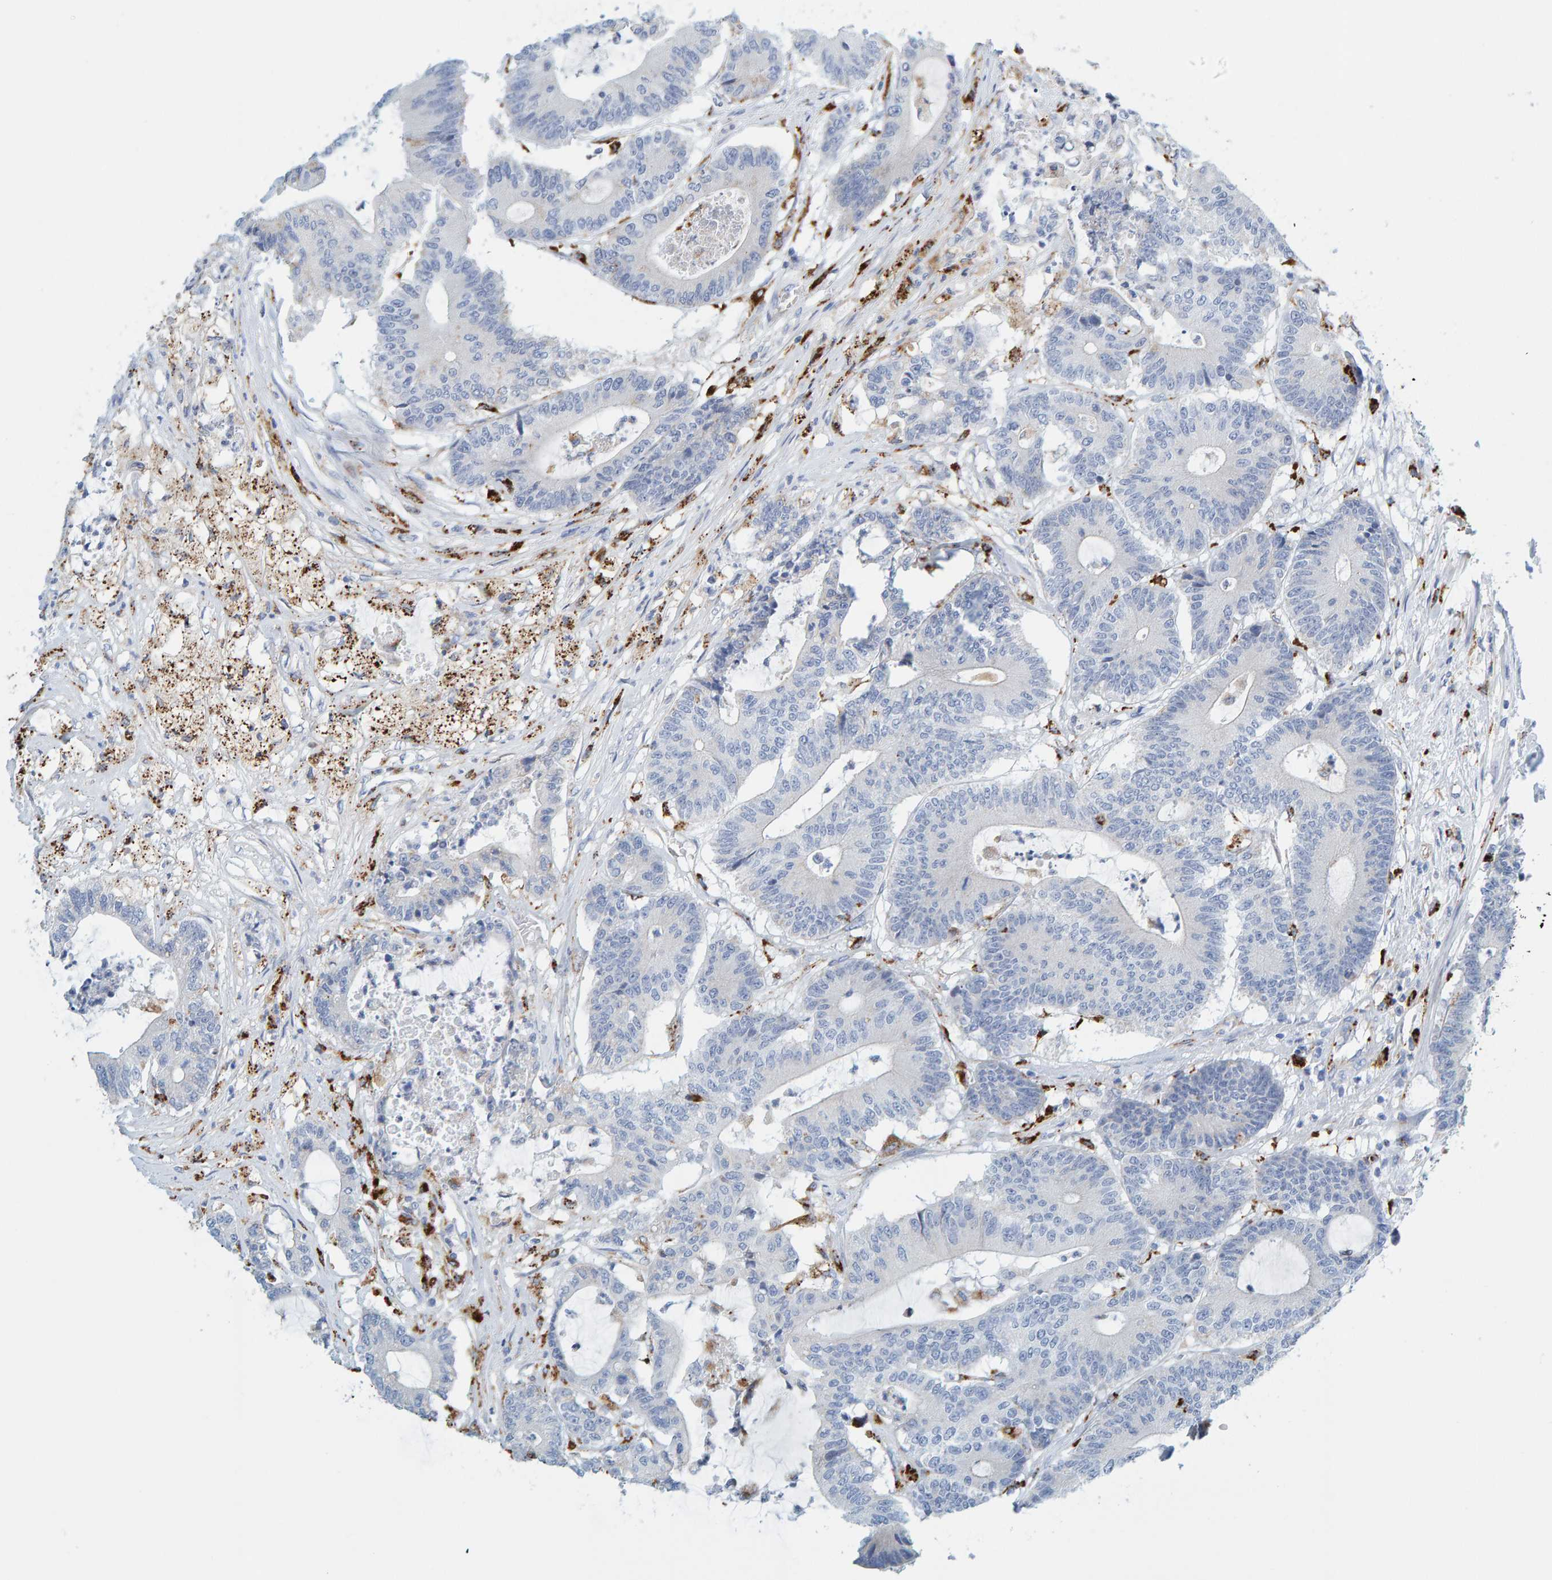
{"staining": {"intensity": "negative", "quantity": "none", "location": "none"}, "tissue": "colorectal cancer", "cell_type": "Tumor cells", "image_type": "cancer", "snomed": [{"axis": "morphology", "description": "Adenocarcinoma, NOS"}, {"axis": "topography", "description": "Colon"}], "caption": "Histopathology image shows no significant protein staining in tumor cells of adenocarcinoma (colorectal).", "gene": "BIN3", "patient": {"sex": "female", "age": 84}}